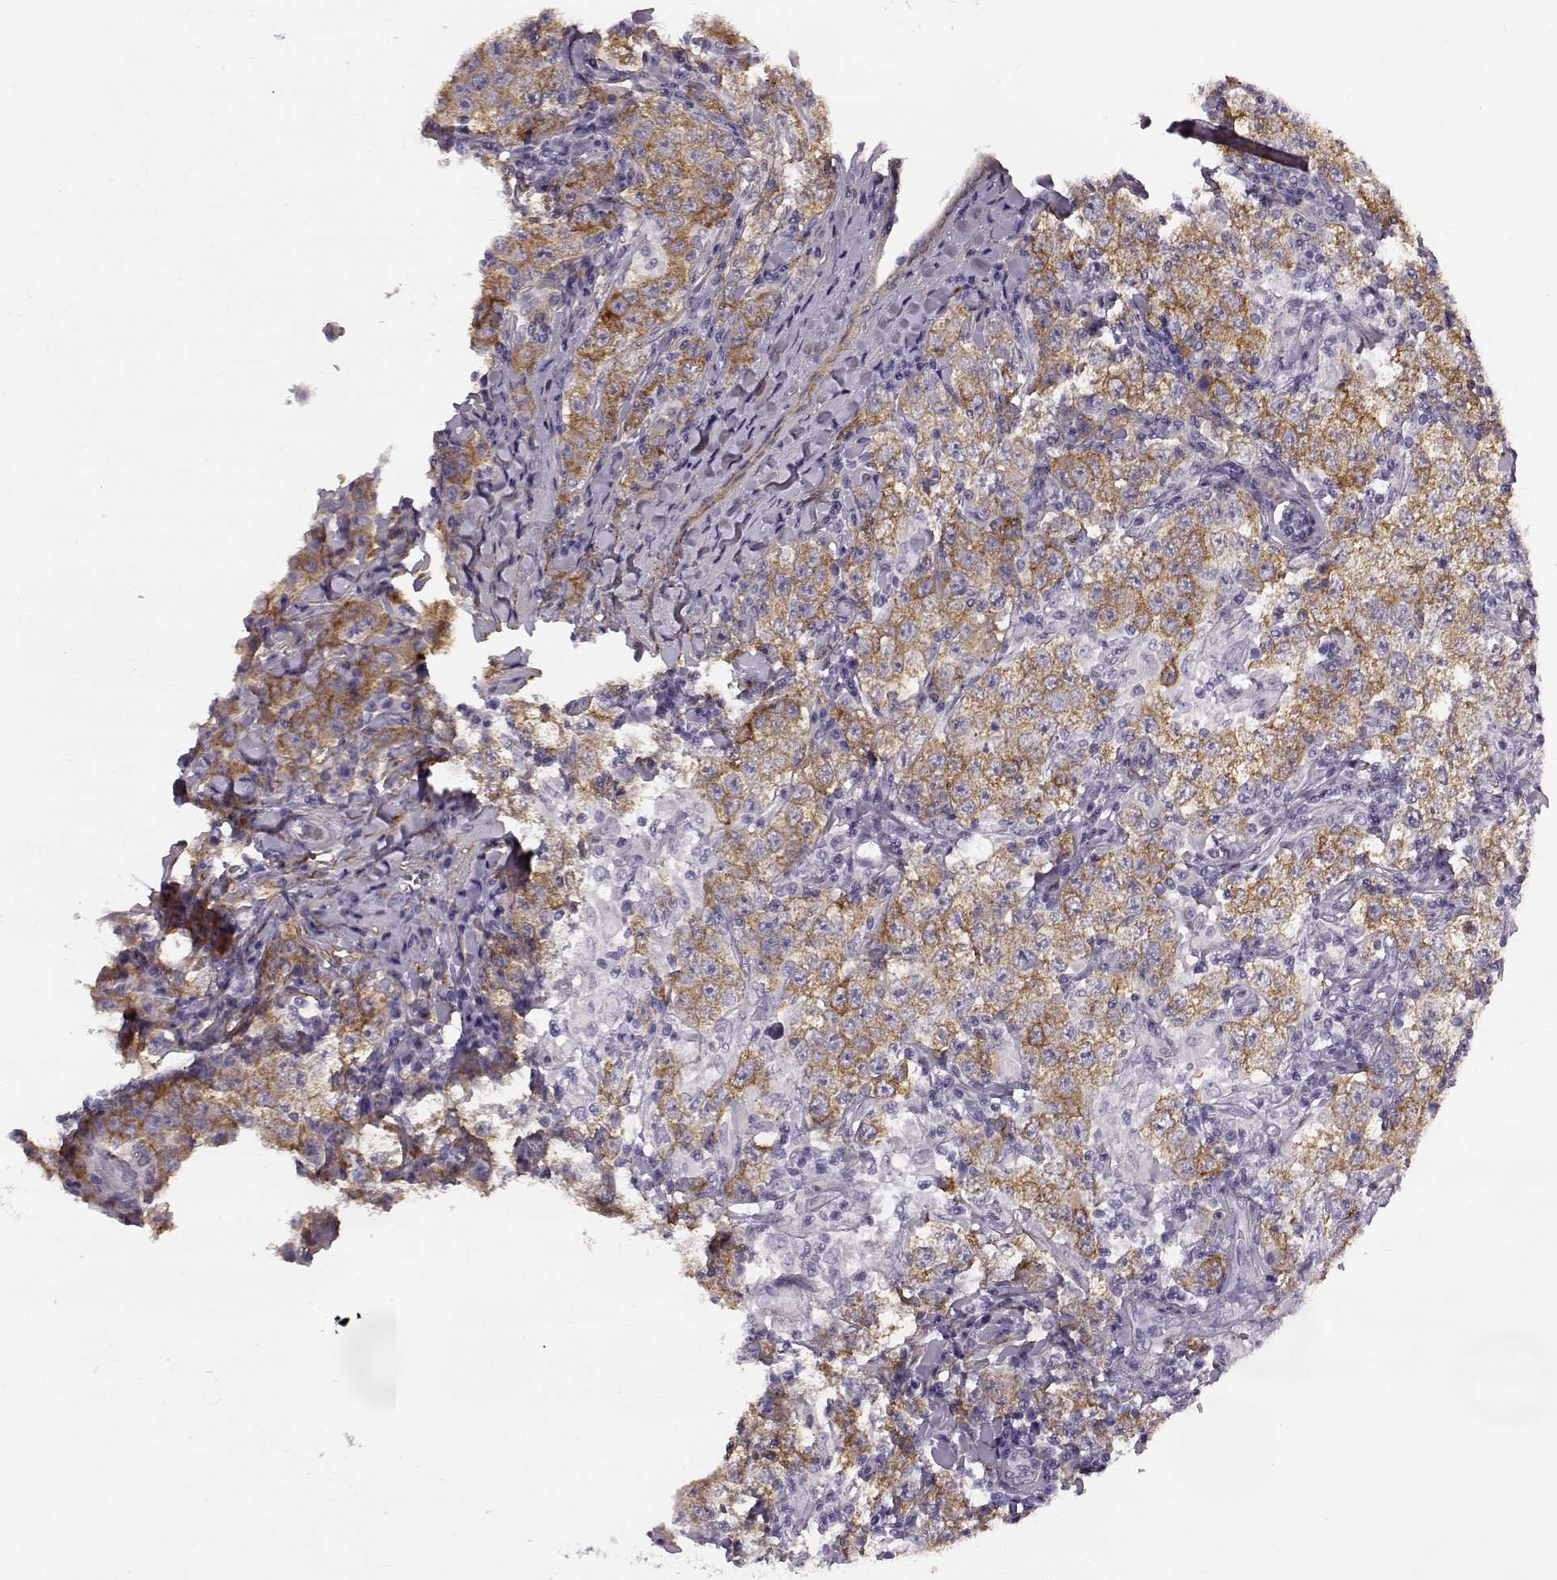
{"staining": {"intensity": "moderate", "quantity": ">75%", "location": "cytoplasmic/membranous"}, "tissue": "testis cancer", "cell_type": "Tumor cells", "image_type": "cancer", "snomed": [{"axis": "morphology", "description": "Seminoma, NOS"}, {"axis": "morphology", "description": "Carcinoma, Embryonal, NOS"}, {"axis": "topography", "description": "Testis"}], "caption": "Immunohistochemistry (IHC) image of neoplastic tissue: testis cancer stained using immunohistochemistry exhibits medium levels of moderate protein expression localized specifically in the cytoplasmic/membranous of tumor cells, appearing as a cytoplasmic/membranous brown color.", "gene": "TRIM69", "patient": {"sex": "male", "age": 41}}